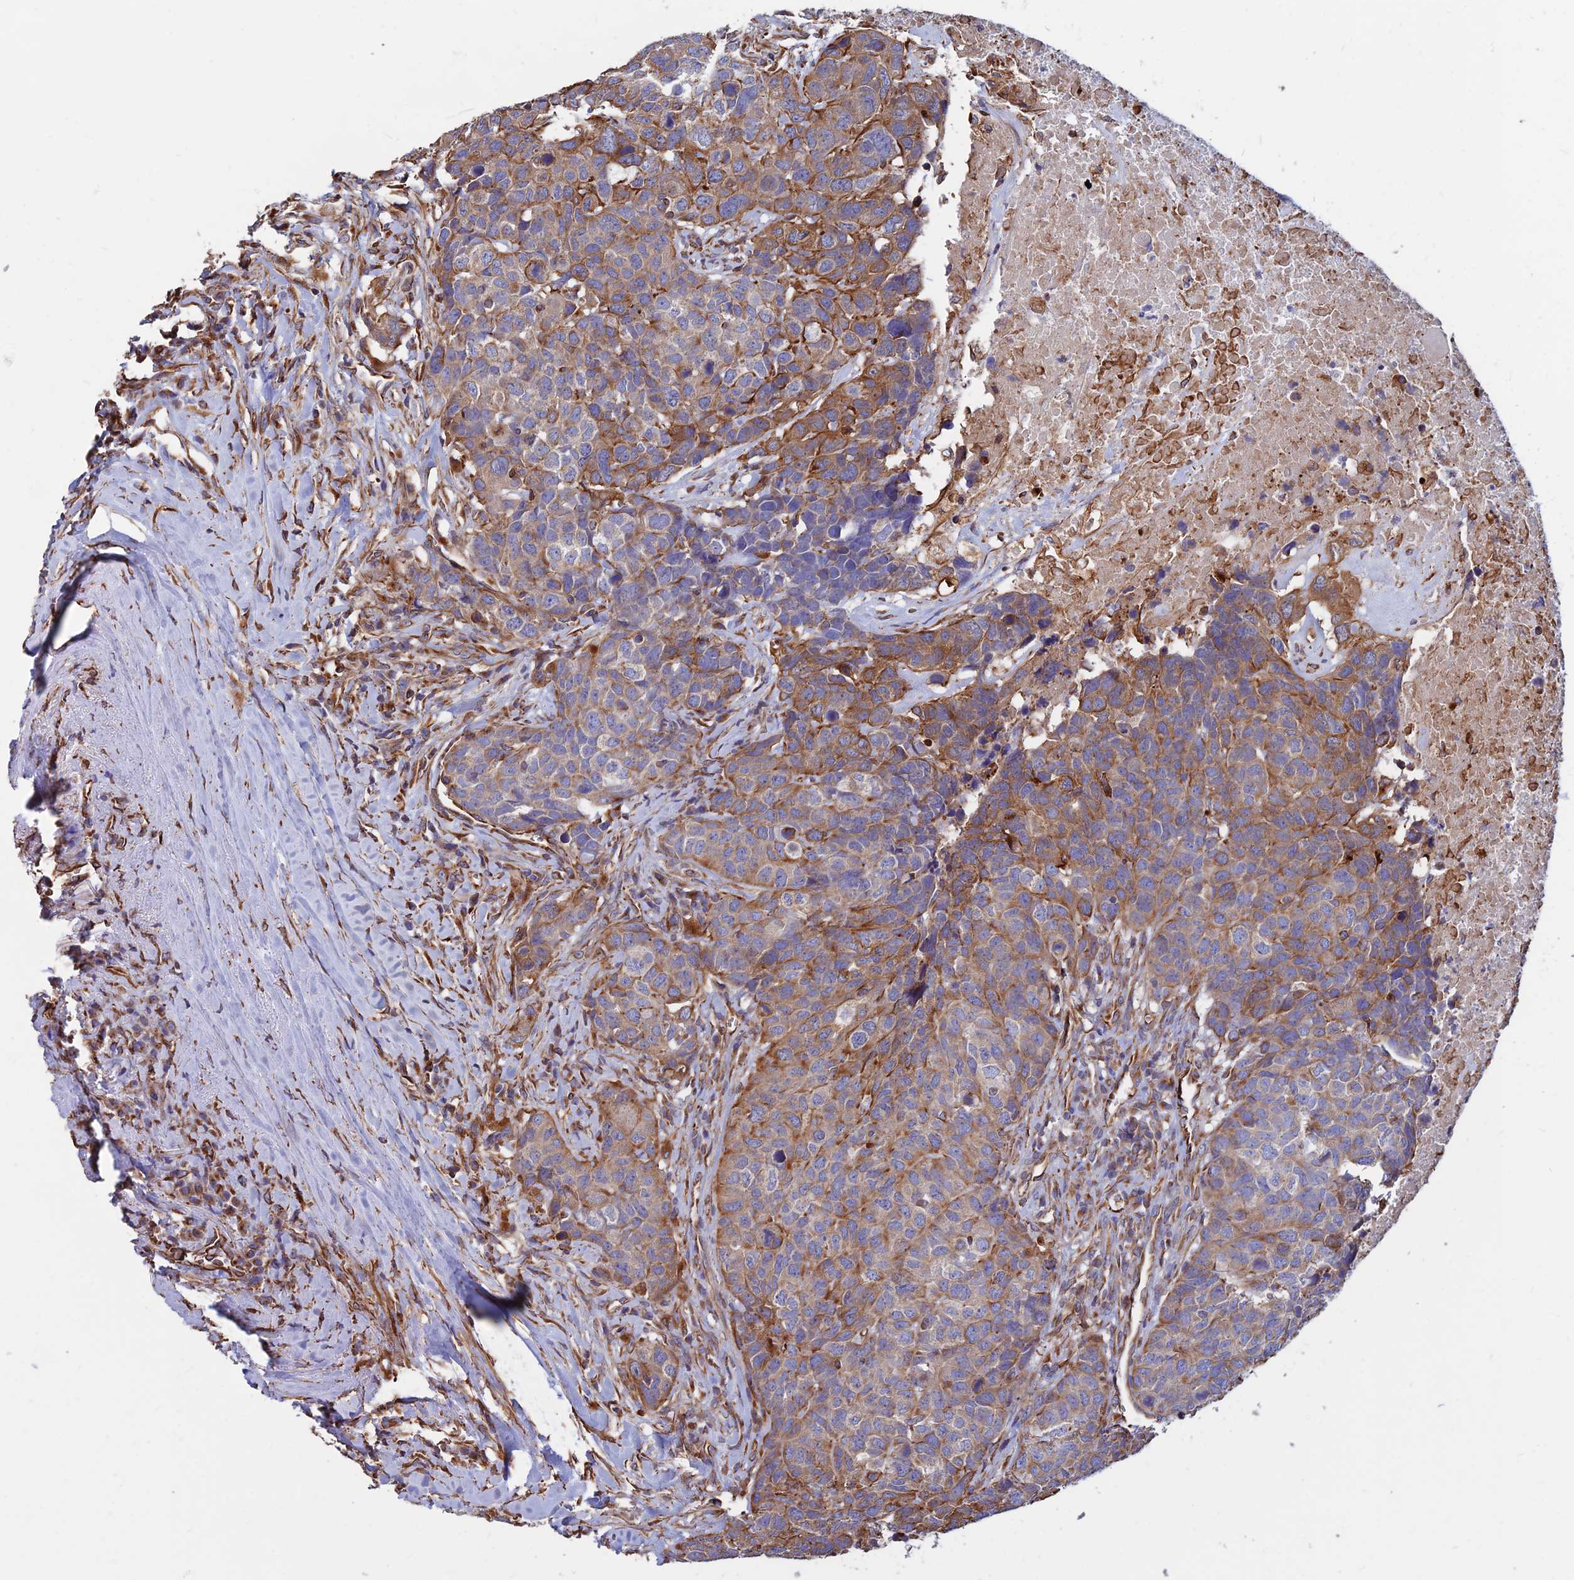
{"staining": {"intensity": "moderate", "quantity": ">75%", "location": "cytoplasmic/membranous"}, "tissue": "head and neck cancer", "cell_type": "Tumor cells", "image_type": "cancer", "snomed": [{"axis": "morphology", "description": "Squamous cell carcinoma, NOS"}, {"axis": "topography", "description": "Head-Neck"}], "caption": "Immunohistochemical staining of human squamous cell carcinoma (head and neck) shows medium levels of moderate cytoplasmic/membranous positivity in about >75% of tumor cells. (DAB (3,3'-diaminobenzidine) IHC, brown staining for protein, blue staining for nuclei).", "gene": "CDK18", "patient": {"sex": "male", "age": 66}}